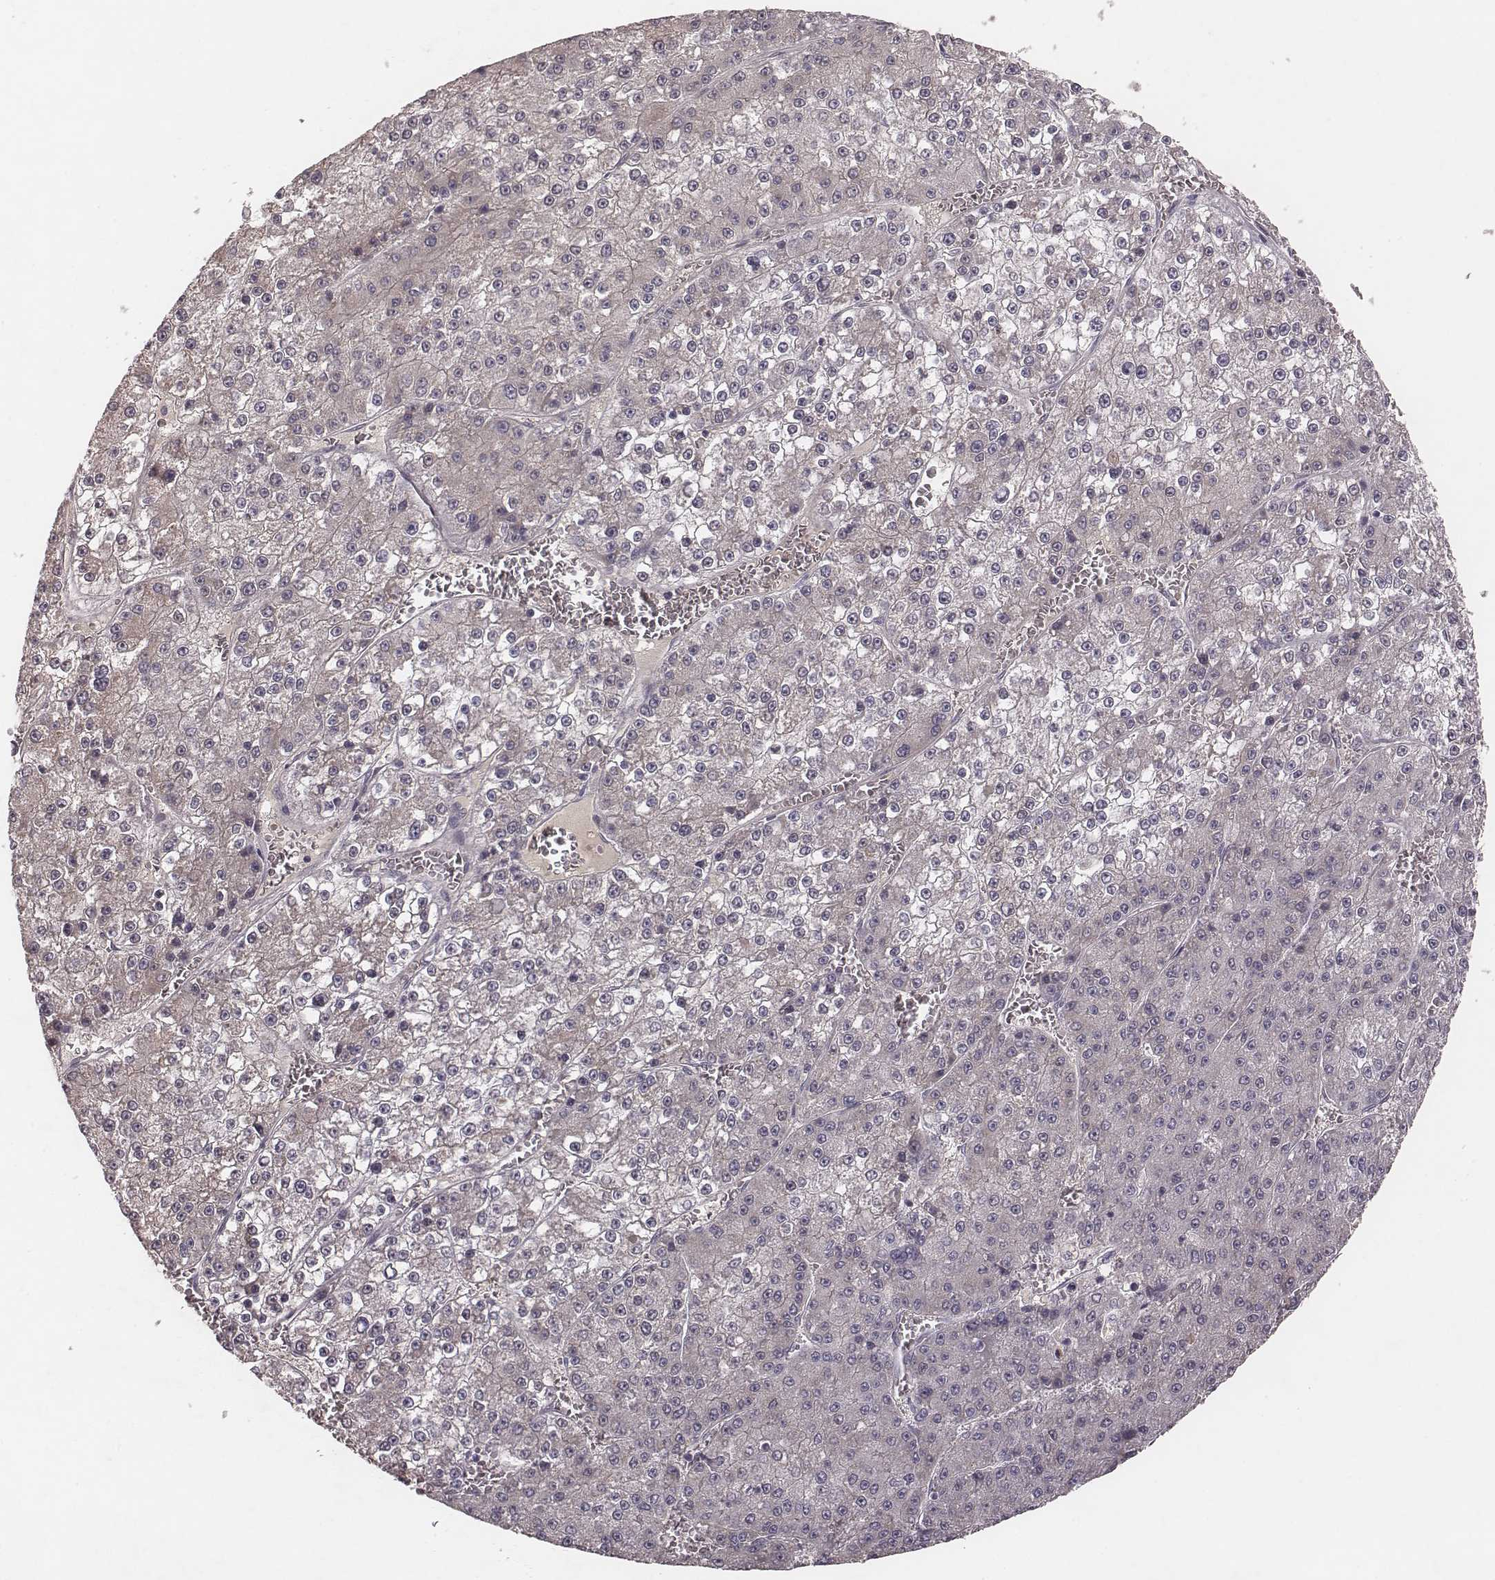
{"staining": {"intensity": "negative", "quantity": "none", "location": "none"}, "tissue": "liver cancer", "cell_type": "Tumor cells", "image_type": "cancer", "snomed": [{"axis": "morphology", "description": "Carcinoma, Hepatocellular, NOS"}, {"axis": "topography", "description": "Liver"}], "caption": "Micrograph shows no protein expression in tumor cells of liver hepatocellular carcinoma tissue.", "gene": "P2RX5", "patient": {"sex": "female", "age": 73}}